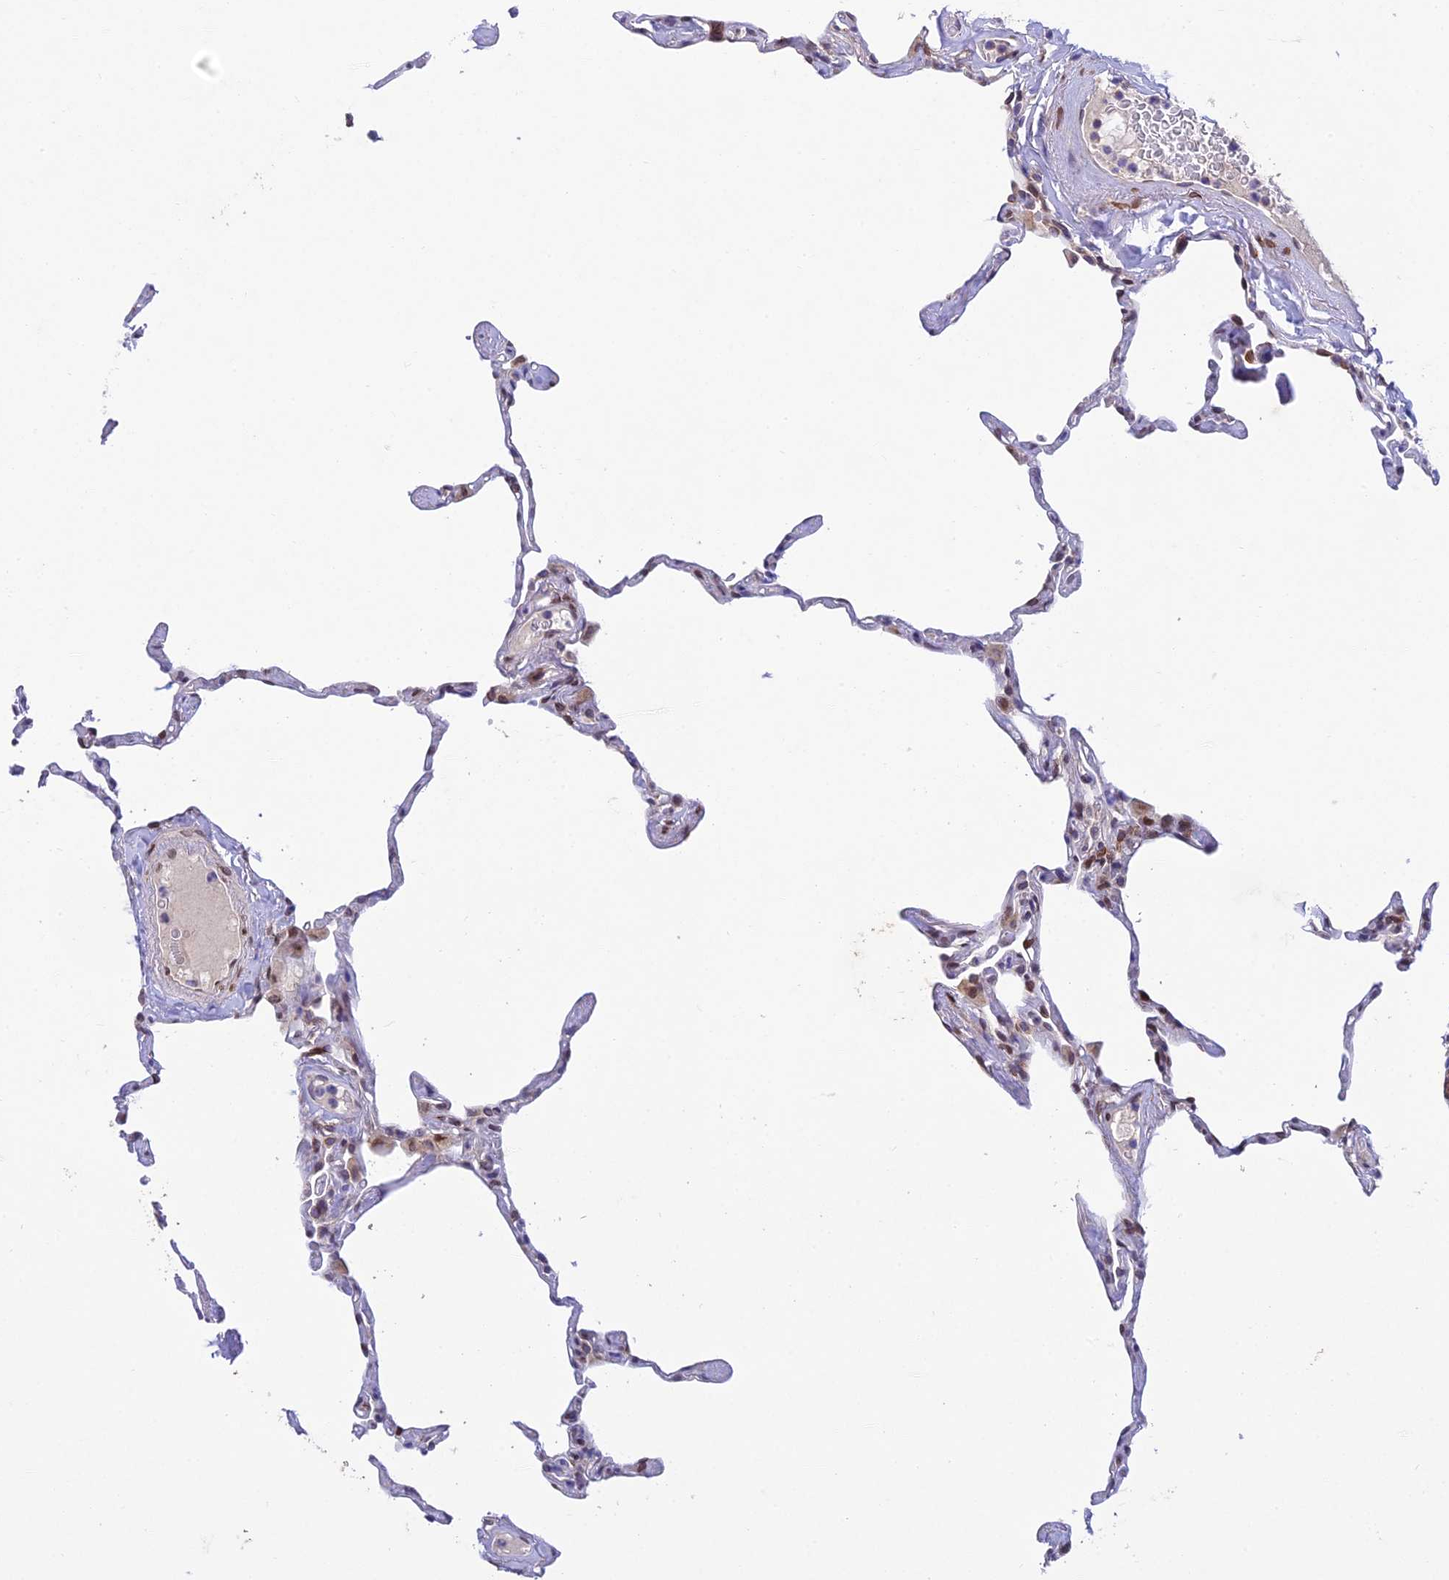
{"staining": {"intensity": "moderate", "quantity": "<25%", "location": "nuclear"}, "tissue": "lung", "cell_type": "Alveolar cells", "image_type": "normal", "snomed": [{"axis": "morphology", "description": "Normal tissue, NOS"}, {"axis": "topography", "description": "Lung"}], "caption": "Moderate nuclear staining is identified in about <25% of alveolar cells in normal lung.", "gene": "MGAT2", "patient": {"sex": "male", "age": 65}}